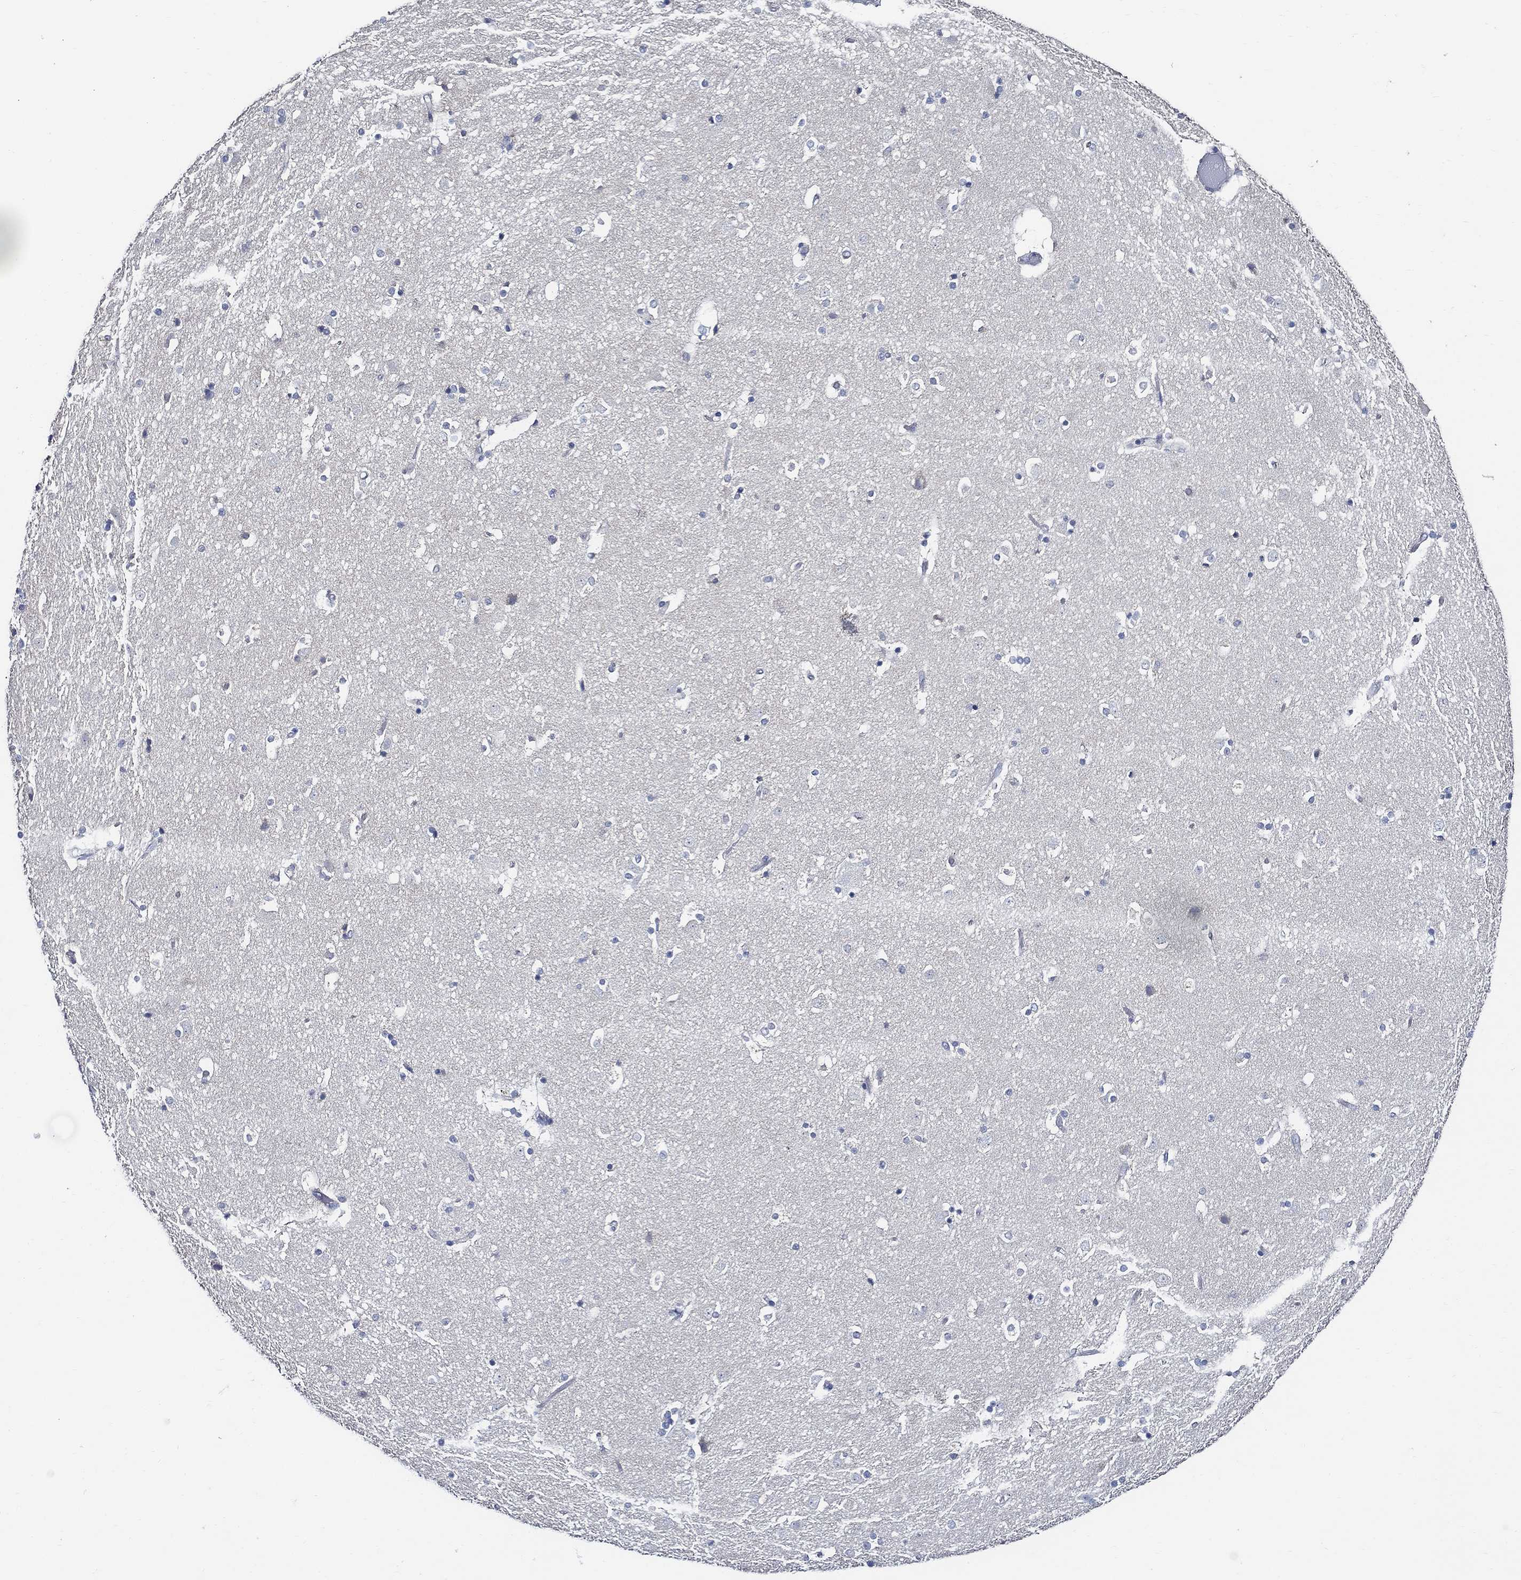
{"staining": {"intensity": "negative", "quantity": "none", "location": "none"}, "tissue": "caudate", "cell_type": "Glial cells", "image_type": "normal", "snomed": [{"axis": "morphology", "description": "Normal tissue, NOS"}, {"axis": "topography", "description": "Lateral ventricle wall"}], "caption": "Protein analysis of unremarkable caudate reveals no significant expression in glial cells. The staining was performed using DAB (3,3'-diaminobenzidine) to visualize the protein expression in brown, while the nuclei were stained in blue with hematoxylin (Magnification: 20x).", "gene": "SKOR1", "patient": {"sex": "male", "age": 51}}